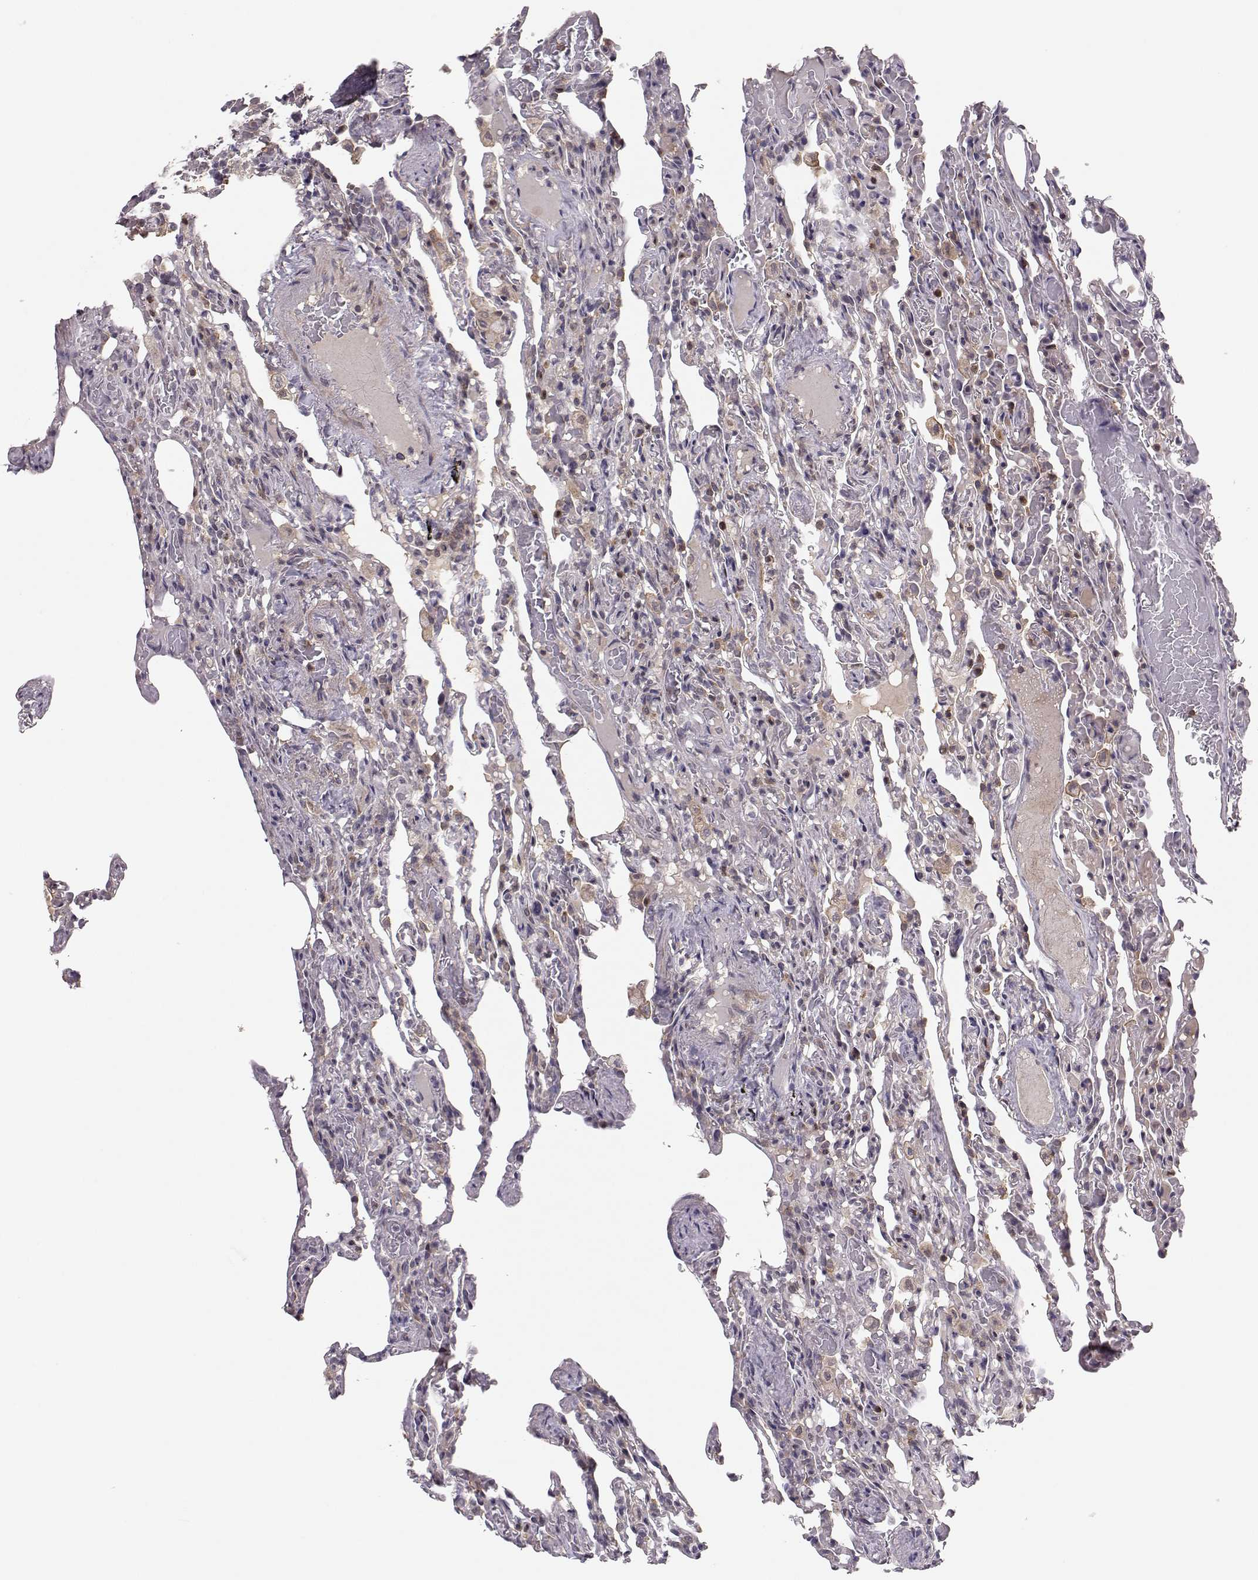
{"staining": {"intensity": "negative", "quantity": "none", "location": "none"}, "tissue": "lung", "cell_type": "Alveolar cells", "image_type": "normal", "snomed": [{"axis": "morphology", "description": "Normal tissue, NOS"}, {"axis": "topography", "description": "Lung"}], "caption": "Immunohistochemistry histopathology image of unremarkable human lung stained for a protein (brown), which reveals no positivity in alveolar cells. The staining was performed using DAB to visualize the protein expression in brown, while the nuclei were stained in blue with hematoxylin (Magnification: 20x).", "gene": "PLEKHG3", "patient": {"sex": "female", "age": 43}}